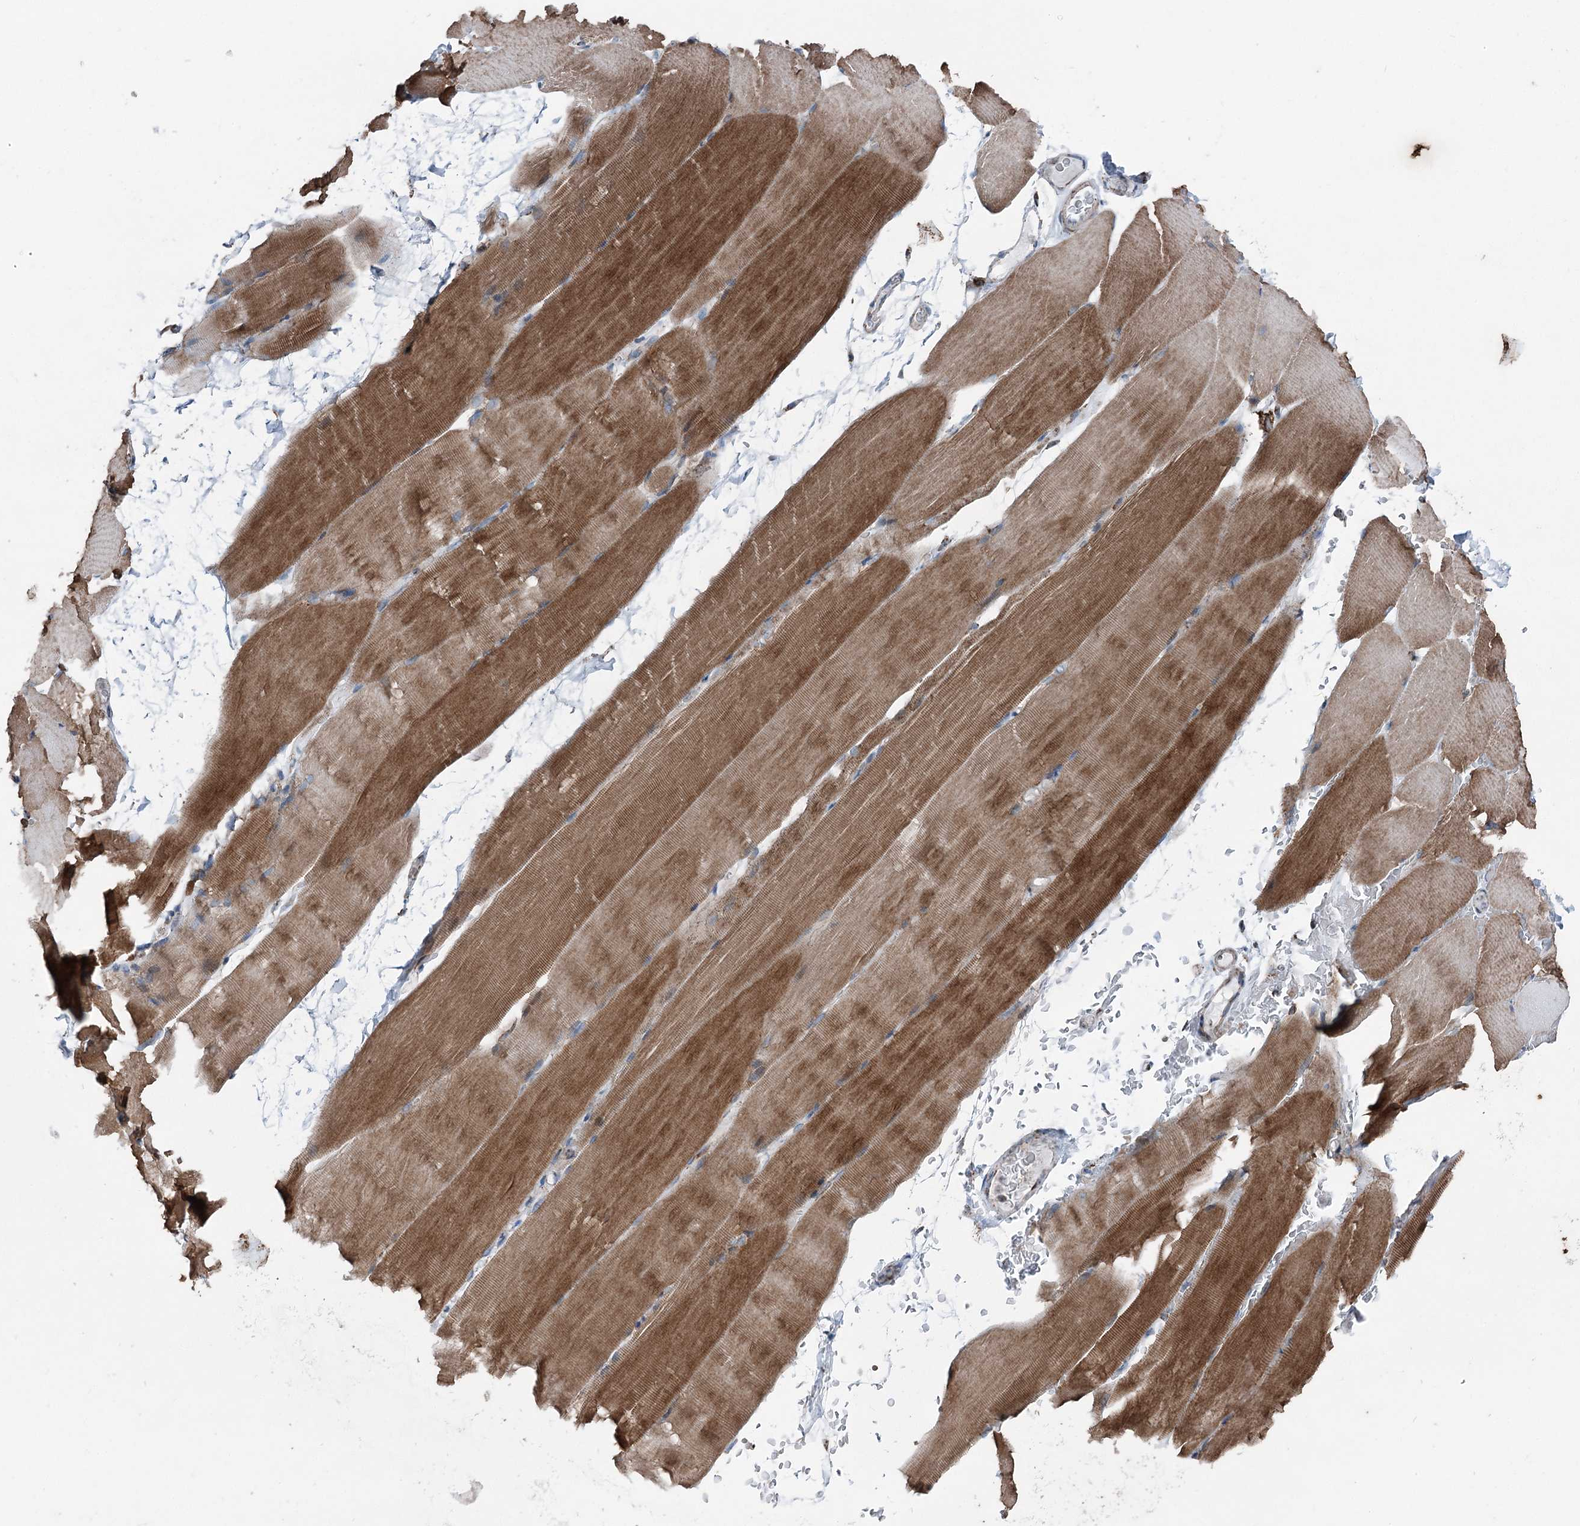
{"staining": {"intensity": "moderate", "quantity": ">75%", "location": "cytoplasmic/membranous"}, "tissue": "skeletal muscle", "cell_type": "Myocytes", "image_type": "normal", "snomed": [{"axis": "morphology", "description": "Normal tissue, NOS"}, {"axis": "topography", "description": "Skeletal muscle"}, {"axis": "topography", "description": "Parathyroid gland"}], "caption": "Protein staining of benign skeletal muscle displays moderate cytoplasmic/membranous staining in approximately >75% of myocytes.", "gene": "UCN3", "patient": {"sex": "female", "age": 37}}